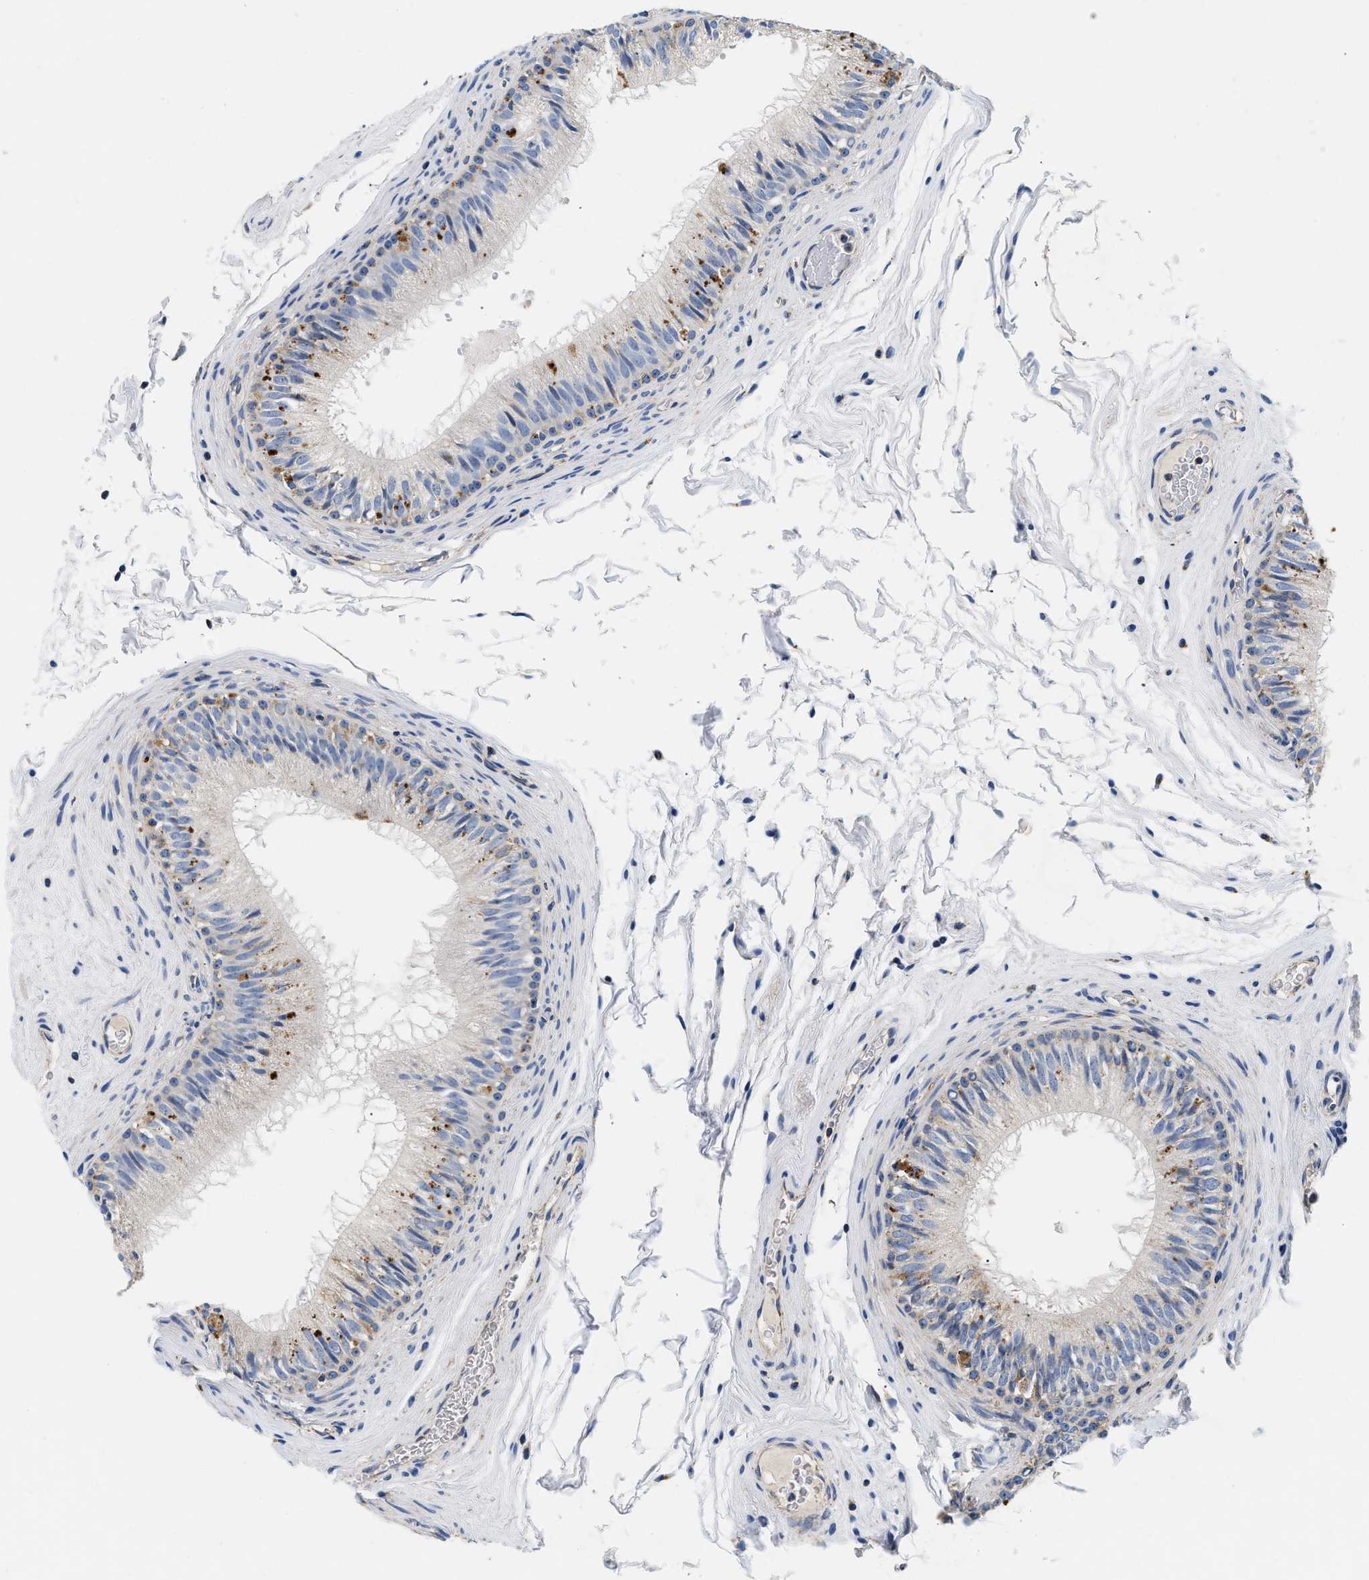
{"staining": {"intensity": "negative", "quantity": "none", "location": "none"}, "tissue": "epididymis", "cell_type": "Glandular cells", "image_type": "normal", "snomed": [{"axis": "morphology", "description": "Normal tissue, NOS"}, {"axis": "topography", "description": "Testis"}, {"axis": "topography", "description": "Epididymis"}], "caption": "High power microscopy photomicrograph of an immunohistochemistry (IHC) histopathology image of normal epididymis, revealing no significant expression in glandular cells.", "gene": "PDP1", "patient": {"sex": "male", "age": 36}}